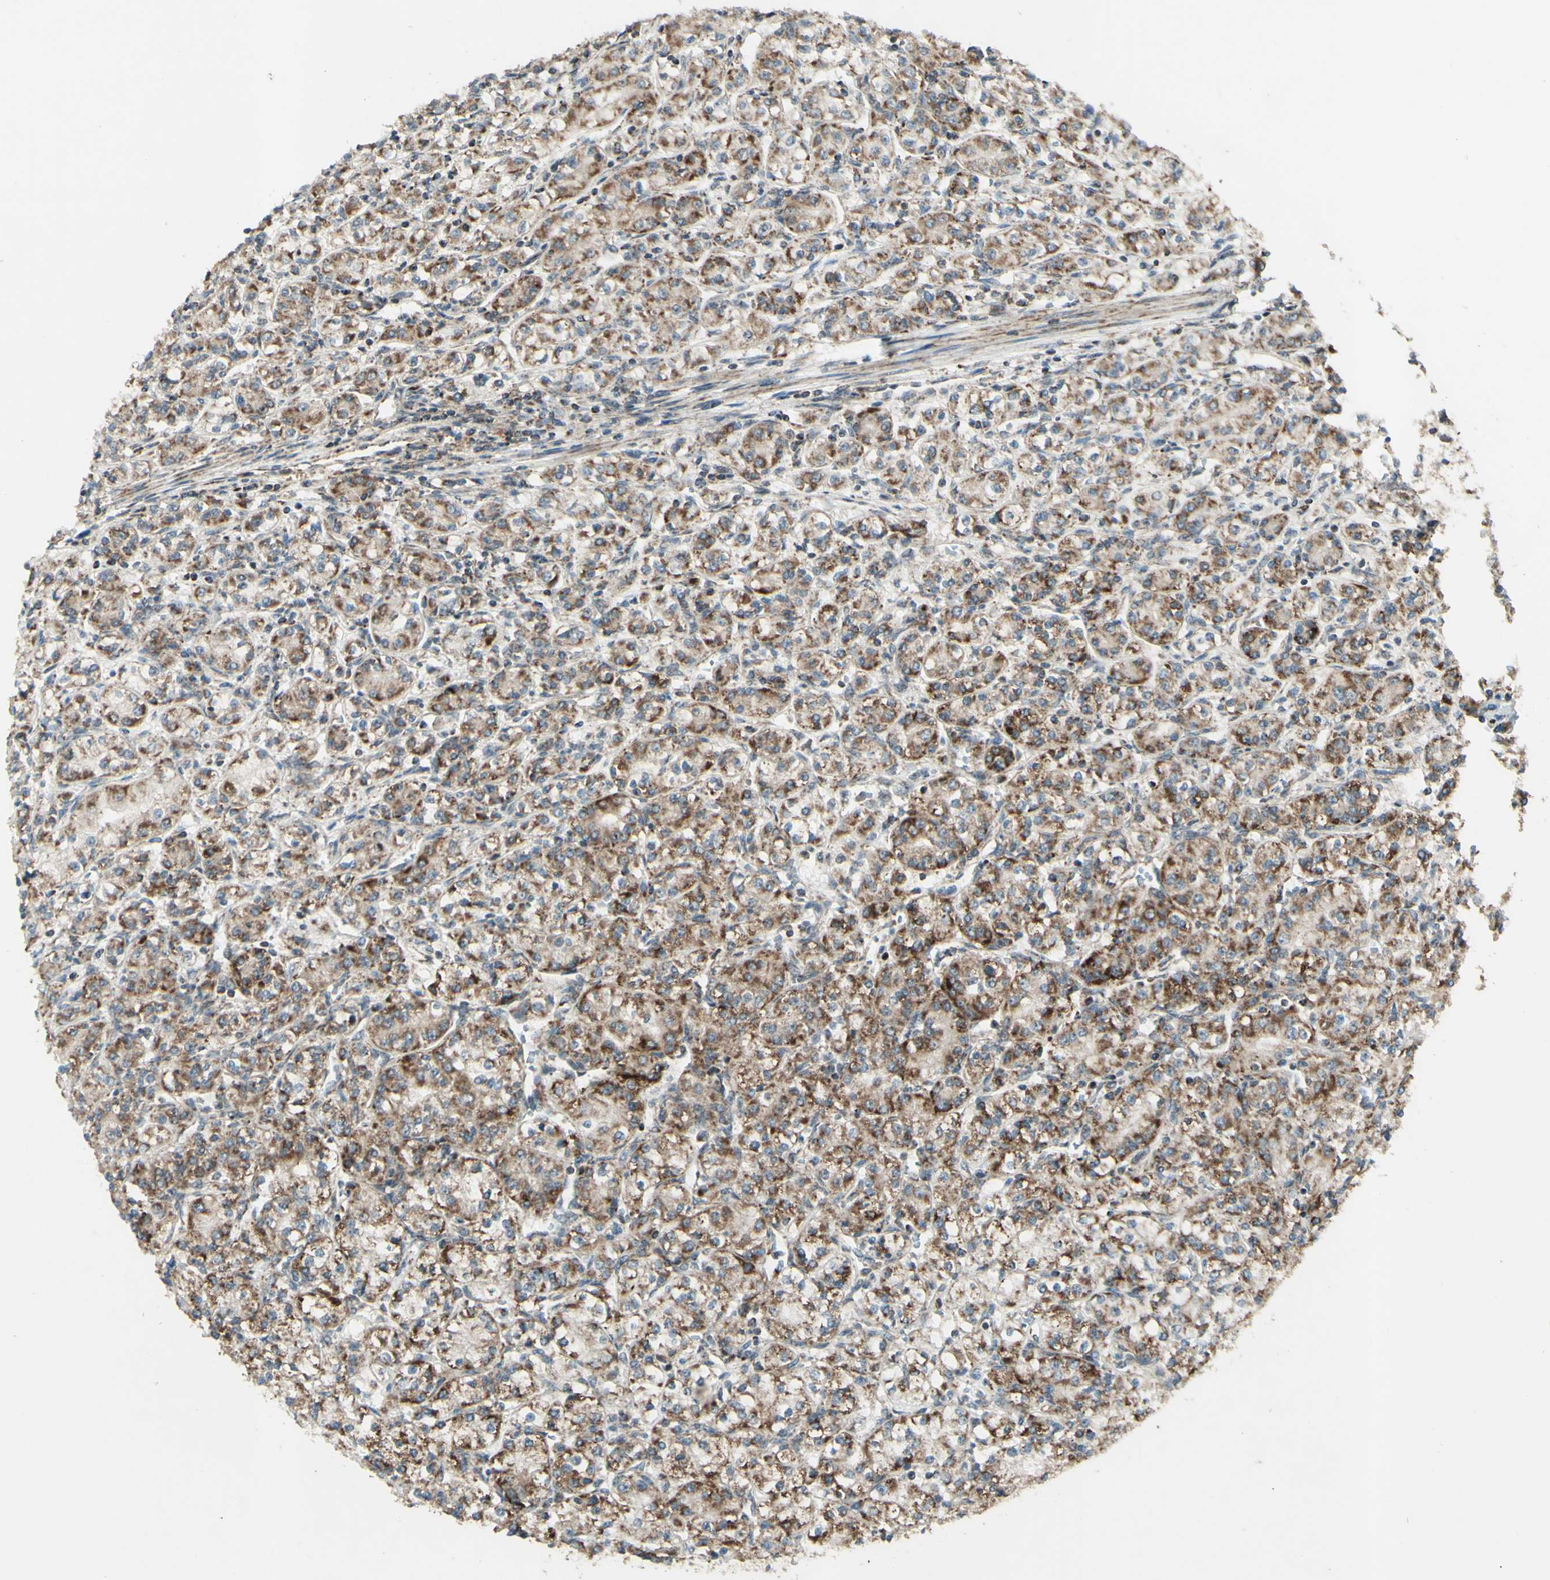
{"staining": {"intensity": "moderate", "quantity": ">75%", "location": "cytoplasmic/membranous"}, "tissue": "renal cancer", "cell_type": "Tumor cells", "image_type": "cancer", "snomed": [{"axis": "morphology", "description": "Adenocarcinoma, NOS"}, {"axis": "topography", "description": "Kidney"}], "caption": "Adenocarcinoma (renal) stained with a brown dye displays moderate cytoplasmic/membranous positive positivity in approximately >75% of tumor cells.", "gene": "DHRS3", "patient": {"sex": "male", "age": 77}}